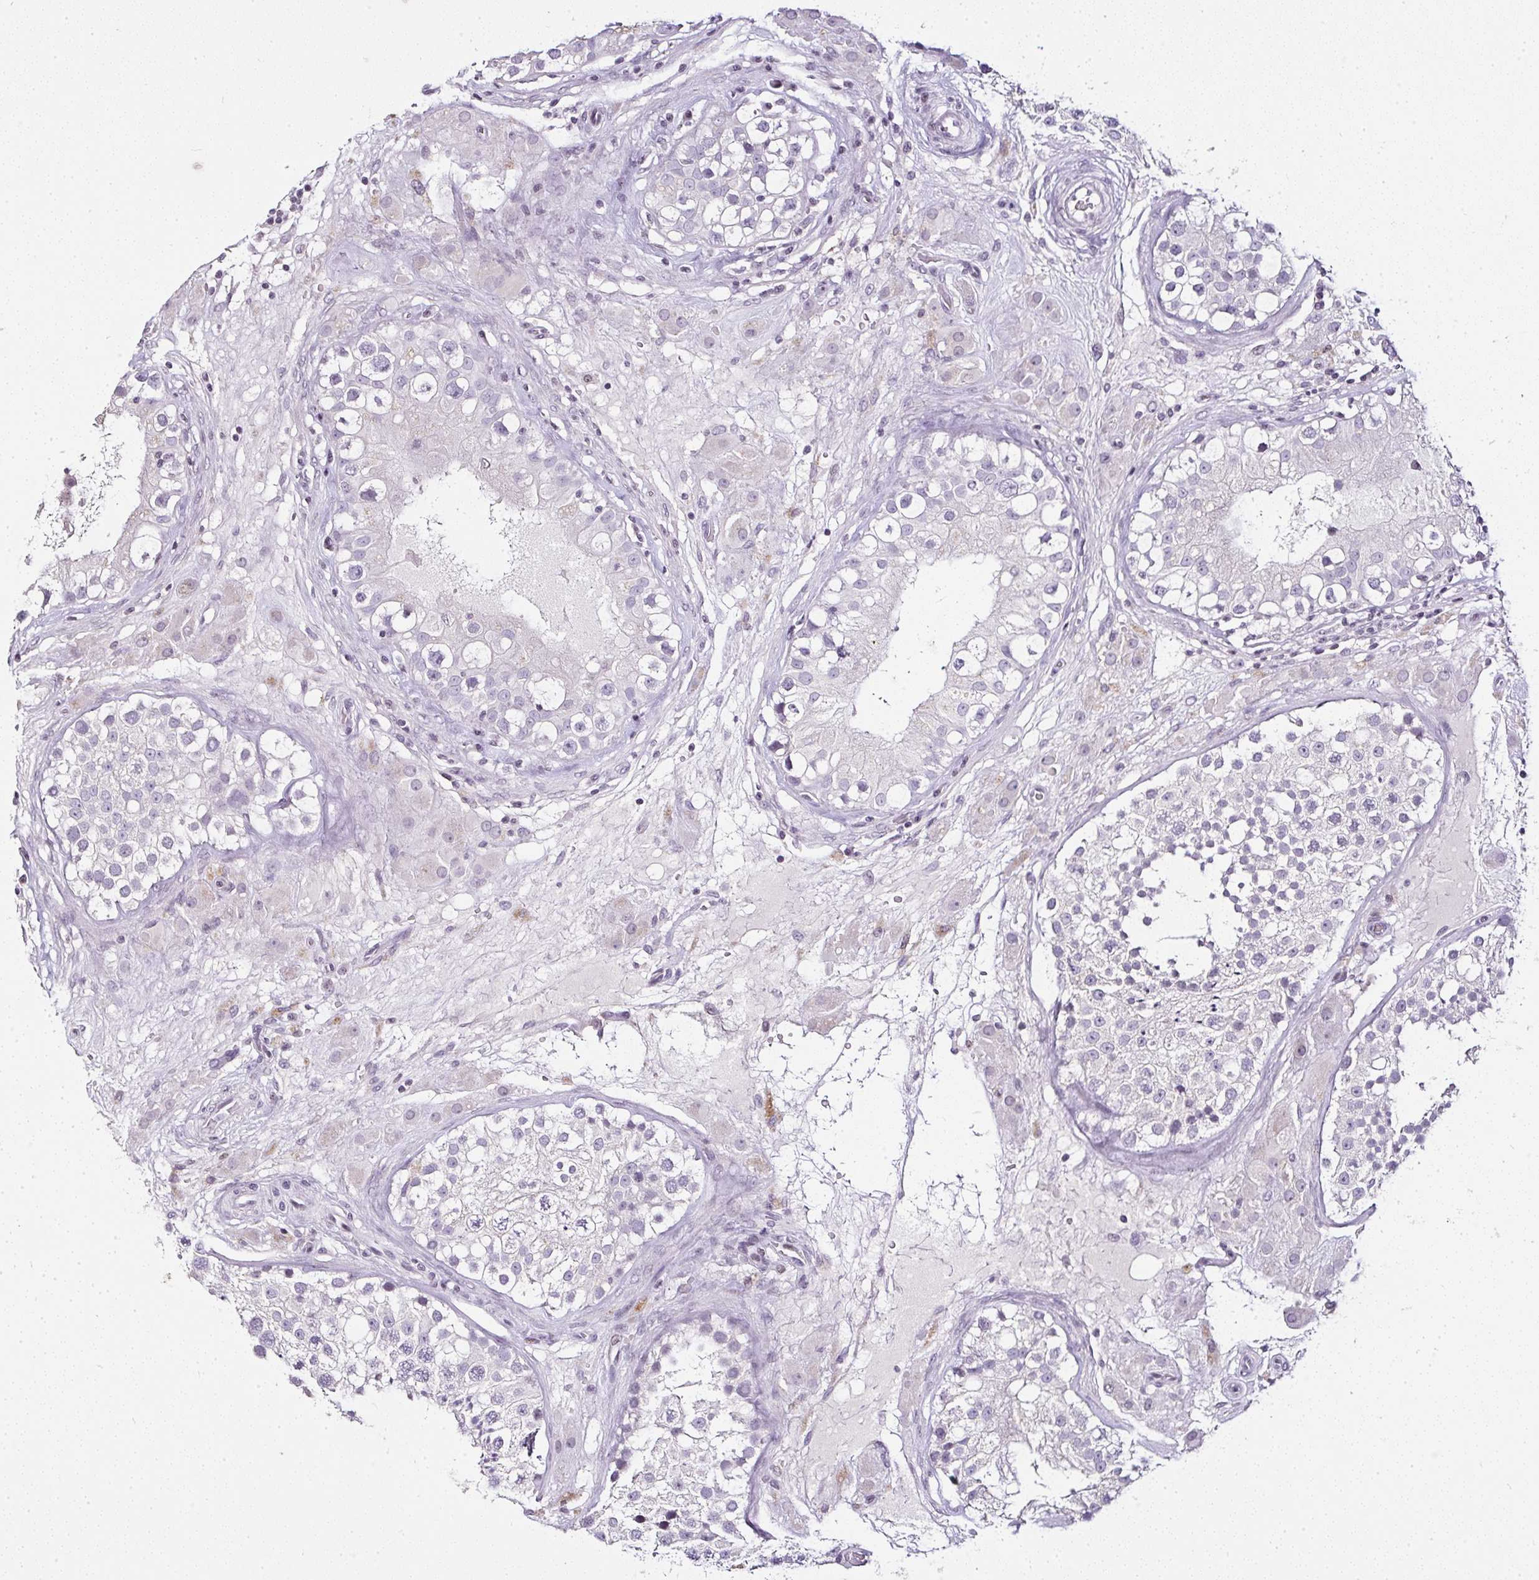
{"staining": {"intensity": "negative", "quantity": "none", "location": "none"}, "tissue": "testis", "cell_type": "Cells in seminiferous ducts", "image_type": "normal", "snomed": [{"axis": "morphology", "description": "Normal tissue, NOS"}, {"axis": "topography", "description": "Testis"}], "caption": "DAB immunohistochemical staining of unremarkable human testis reveals no significant staining in cells in seminiferous ducts.", "gene": "SERPINB3", "patient": {"sex": "male", "age": 26}}